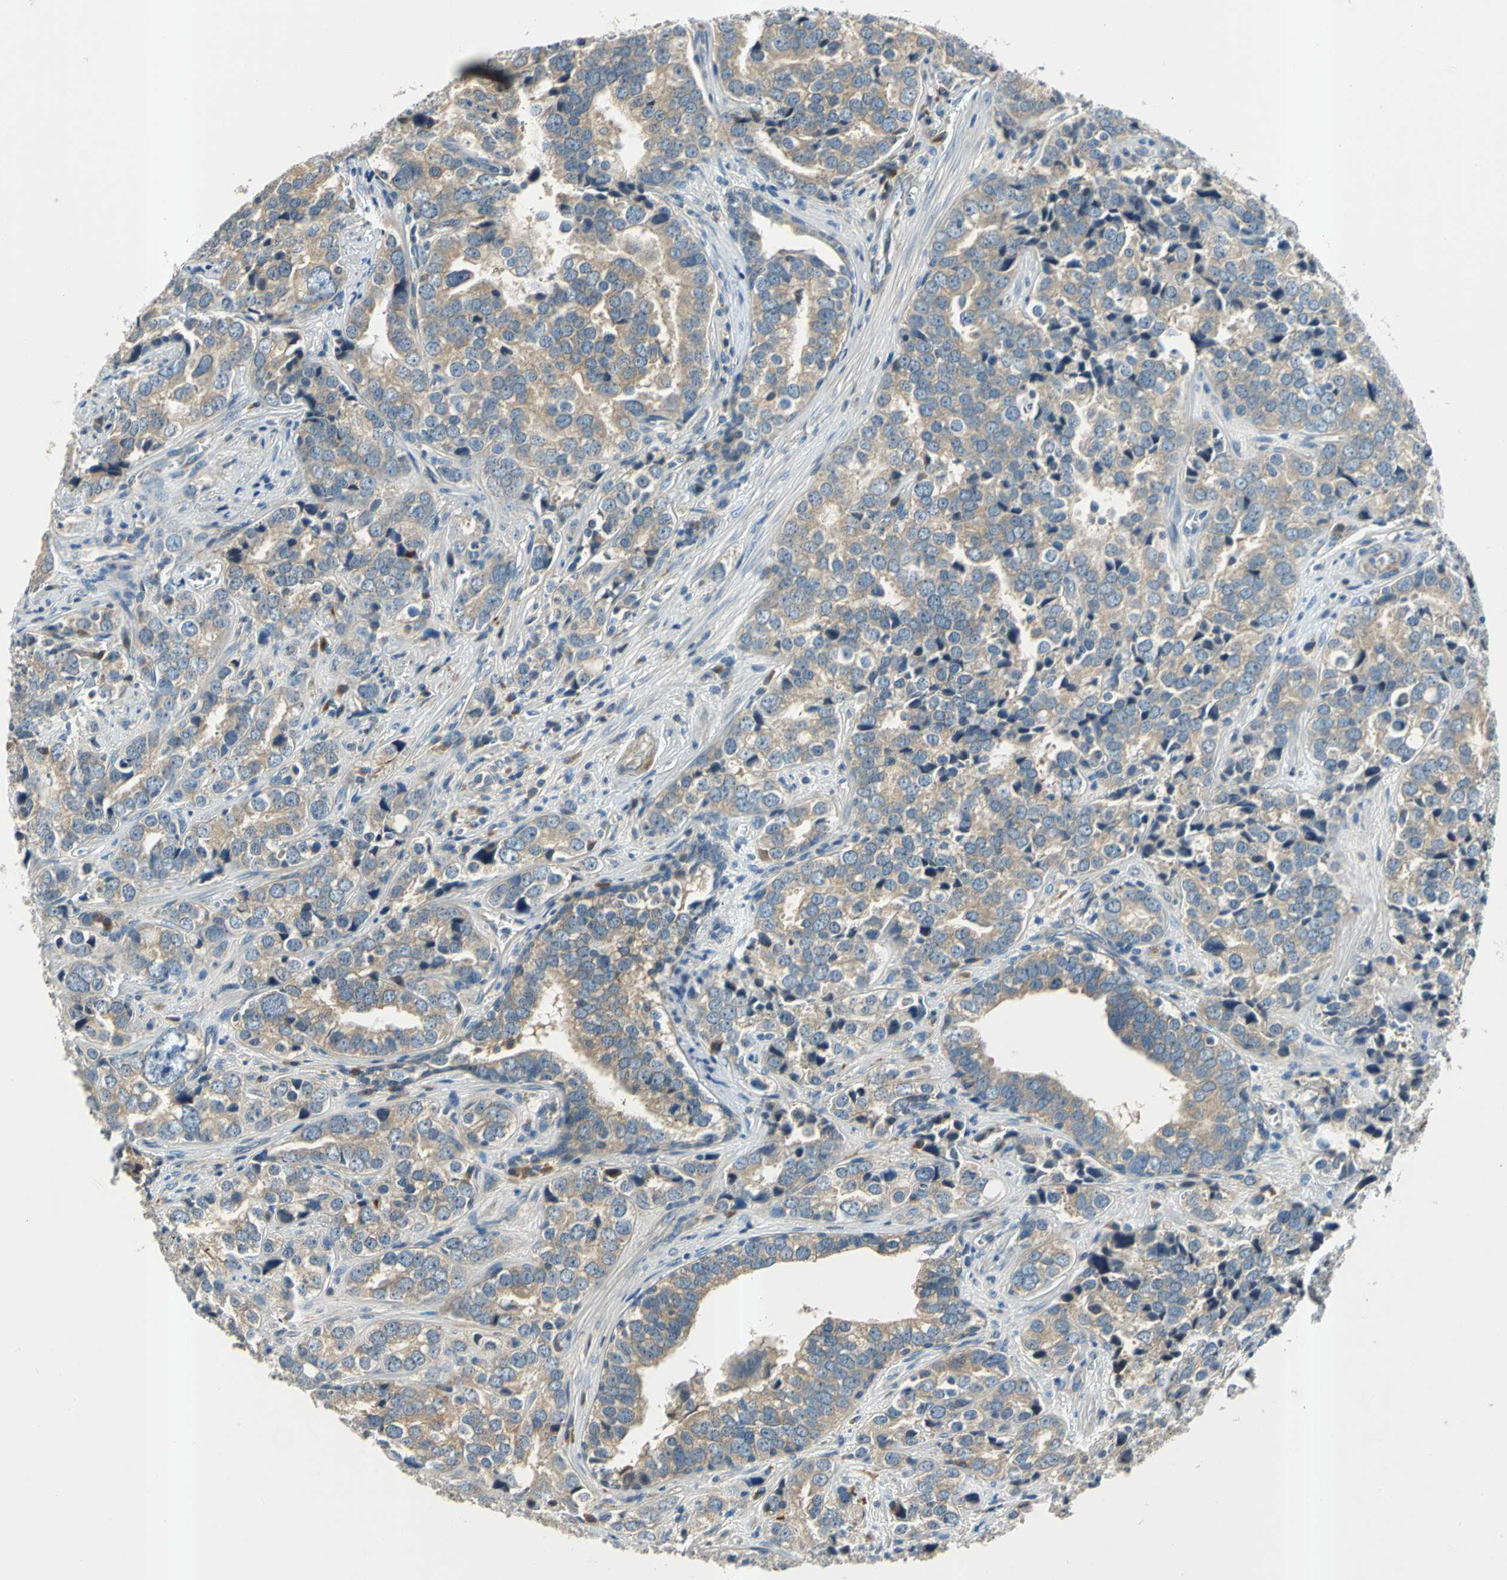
{"staining": {"intensity": "weak", "quantity": ">75%", "location": "cytoplasmic/membranous"}, "tissue": "prostate cancer", "cell_type": "Tumor cells", "image_type": "cancer", "snomed": [{"axis": "morphology", "description": "Adenocarcinoma, High grade"}, {"axis": "topography", "description": "Prostate"}], "caption": "Immunohistochemistry image of human prostate cancer stained for a protein (brown), which demonstrates low levels of weak cytoplasmic/membranous positivity in approximately >75% of tumor cells.", "gene": "SLC16A7", "patient": {"sex": "male", "age": 71}}